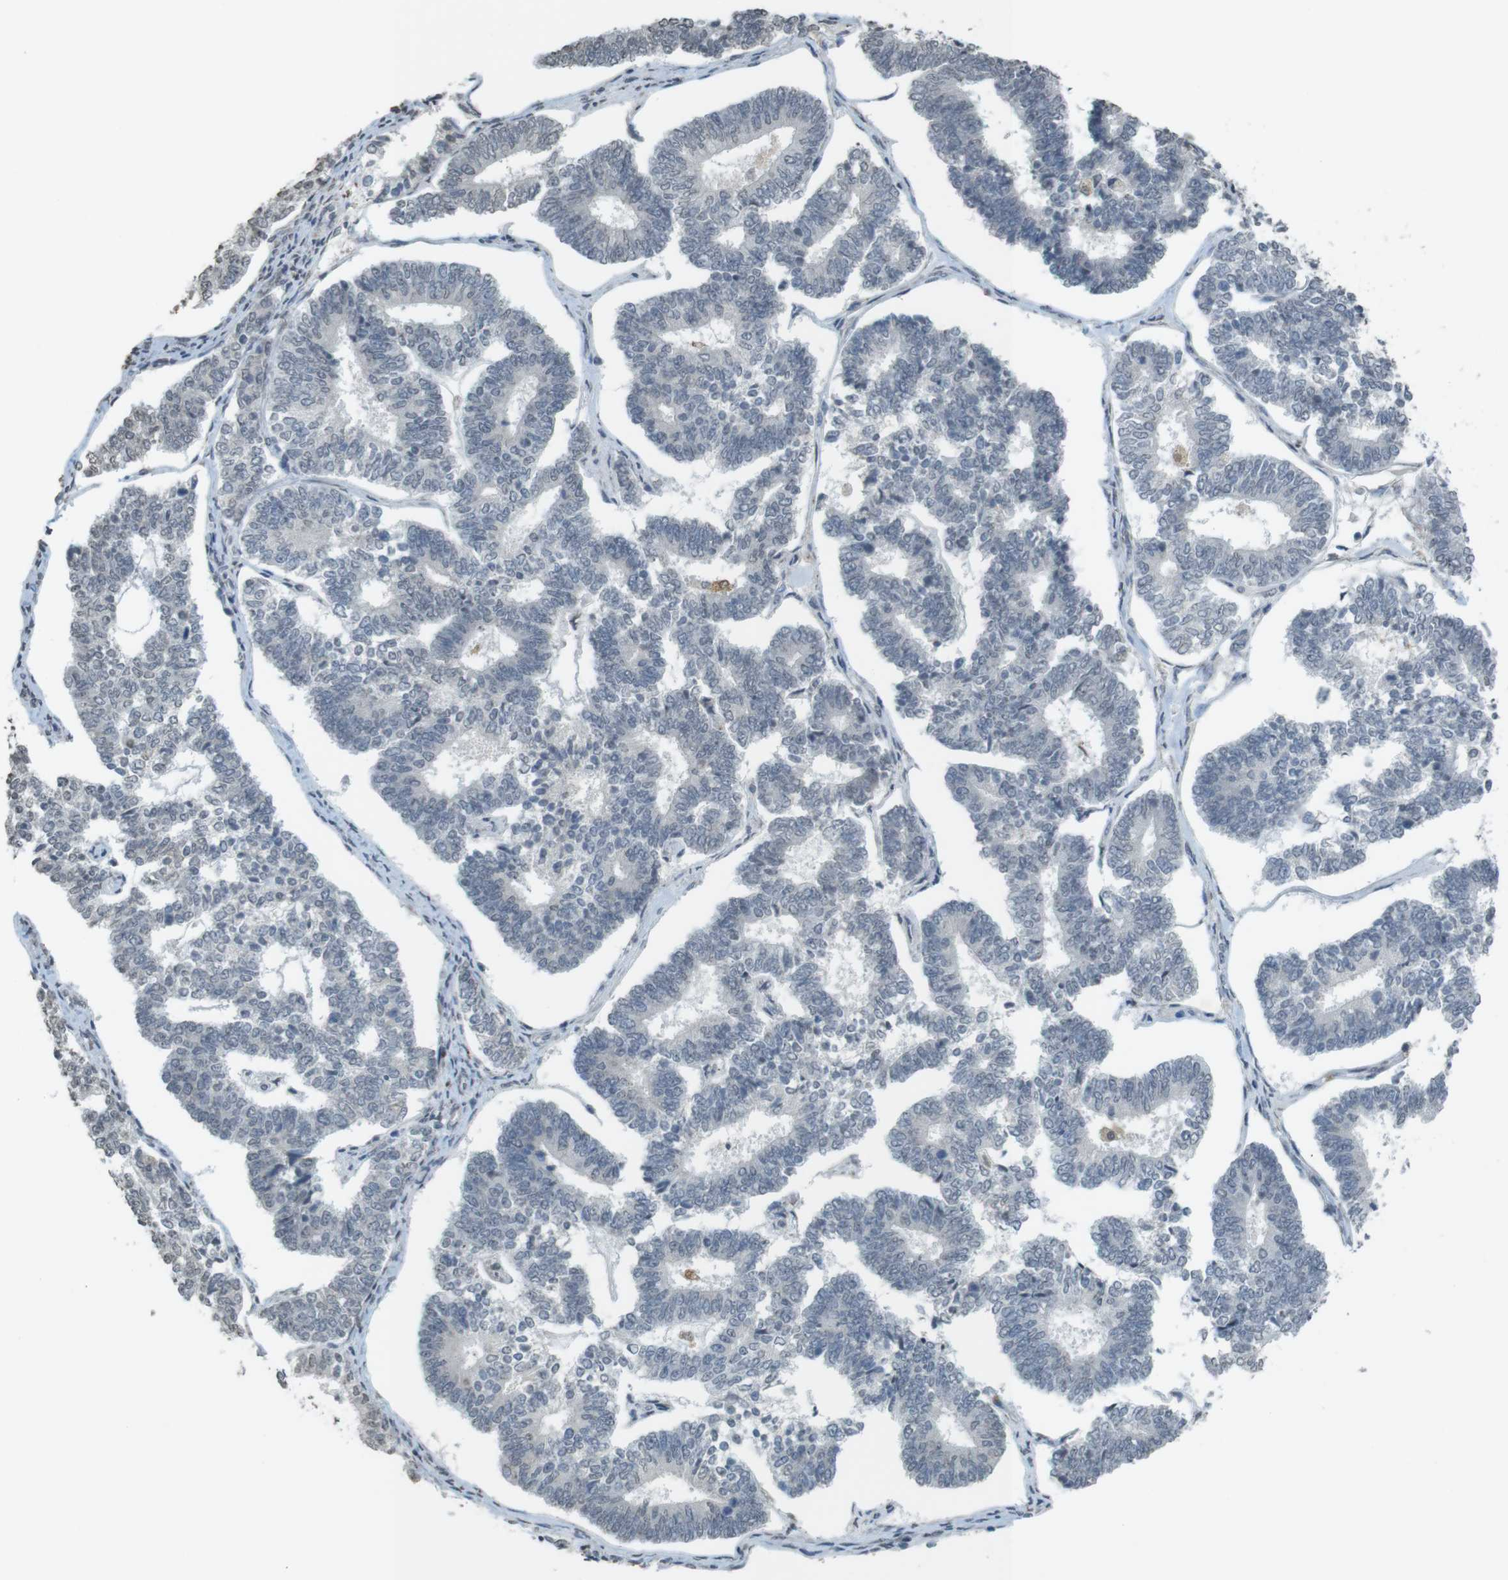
{"staining": {"intensity": "negative", "quantity": "none", "location": "none"}, "tissue": "endometrial cancer", "cell_type": "Tumor cells", "image_type": "cancer", "snomed": [{"axis": "morphology", "description": "Adenocarcinoma, NOS"}, {"axis": "topography", "description": "Endometrium"}], "caption": "IHC photomicrograph of endometrial adenocarcinoma stained for a protein (brown), which exhibits no positivity in tumor cells. (DAB (3,3'-diaminobenzidine) IHC visualized using brightfield microscopy, high magnification).", "gene": "FZD10", "patient": {"sex": "female", "age": 70}}